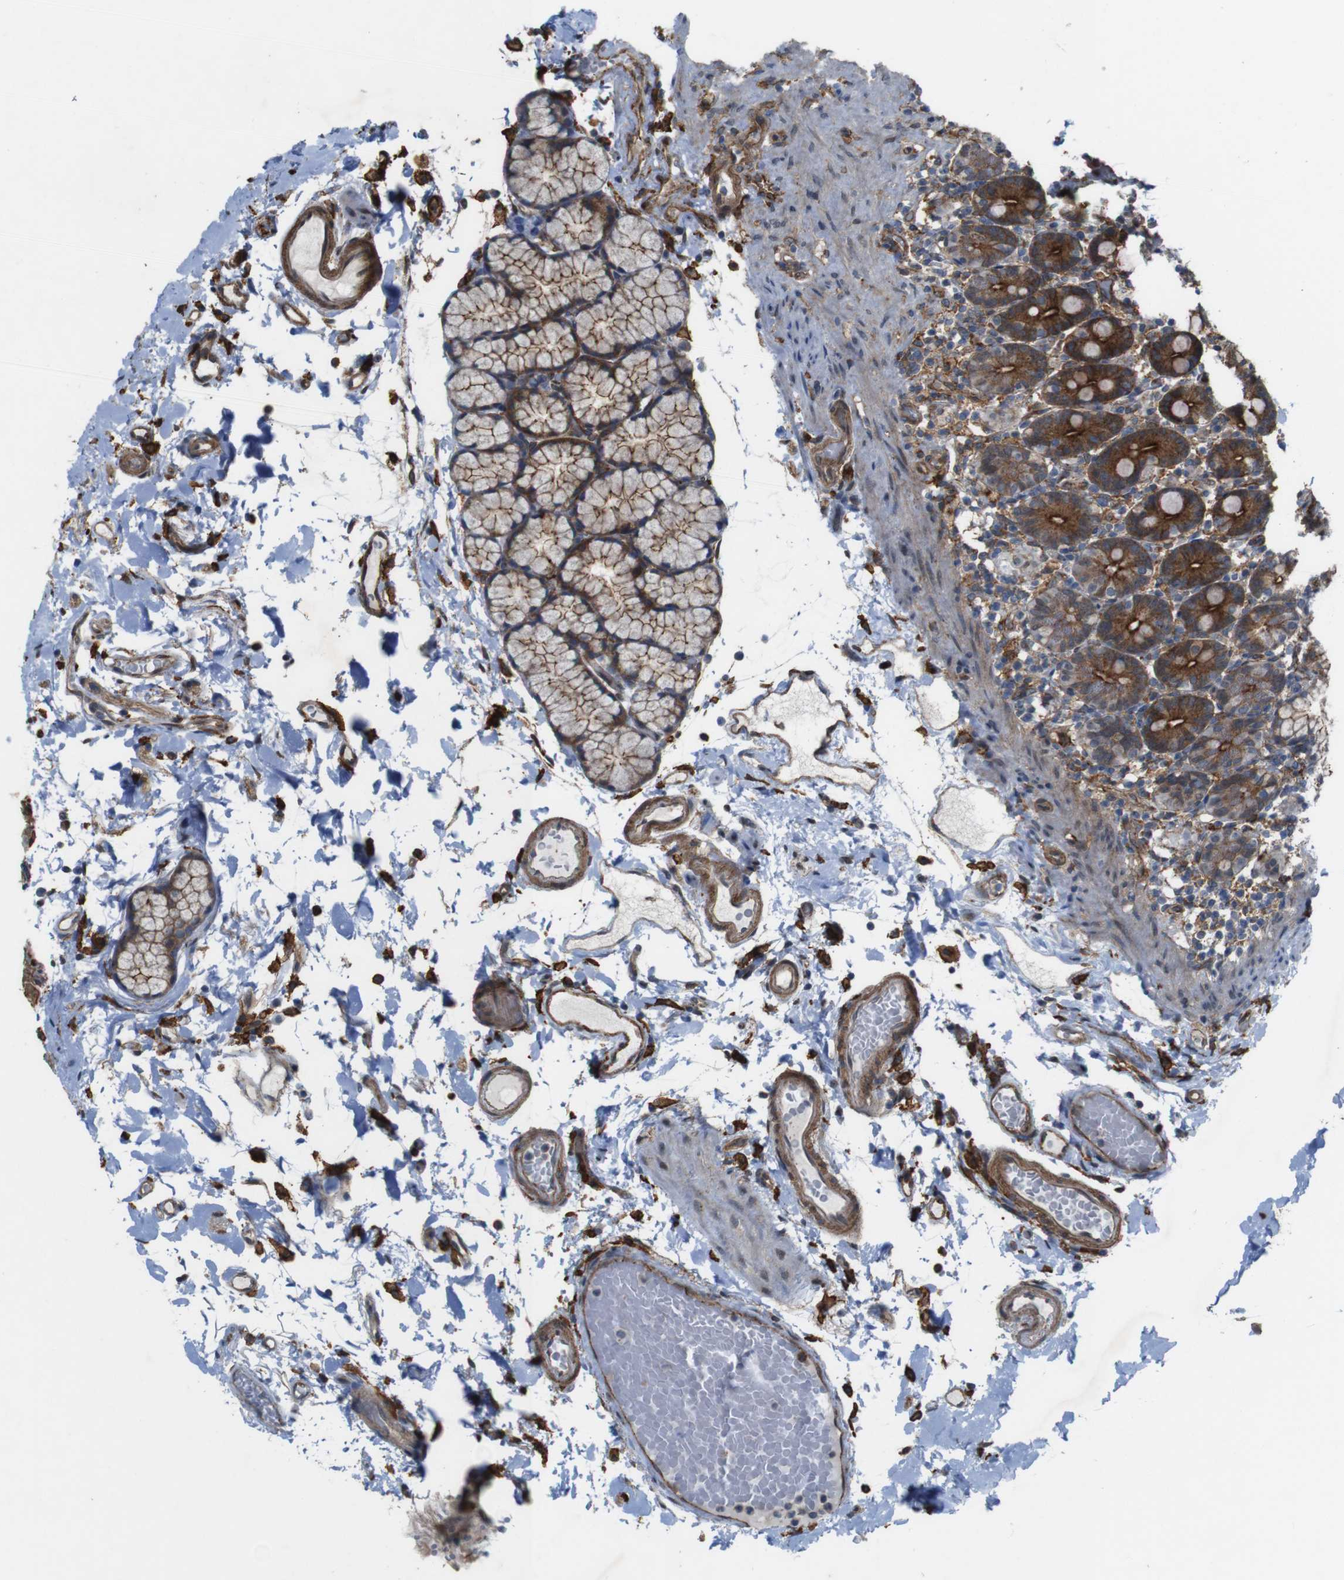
{"staining": {"intensity": "strong", "quantity": ">75%", "location": "cytoplasmic/membranous"}, "tissue": "duodenum", "cell_type": "Glandular cells", "image_type": "normal", "snomed": [{"axis": "morphology", "description": "Normal tissue, NOS"}, {"axis": "topography", "description": "Small intestine, NOS"}], "caption": "An IHC image of benign tissue is shown. Protein staining in brown shows strong cytoplasmic/membranous positivity in duodenum within glandular cells. (DAB (3,3'-diaminobenzidine) IHC with brightfield microscopy, high magnification).", "gene": "PTGER4", "patient": {"sex": "female", "age": 71}}